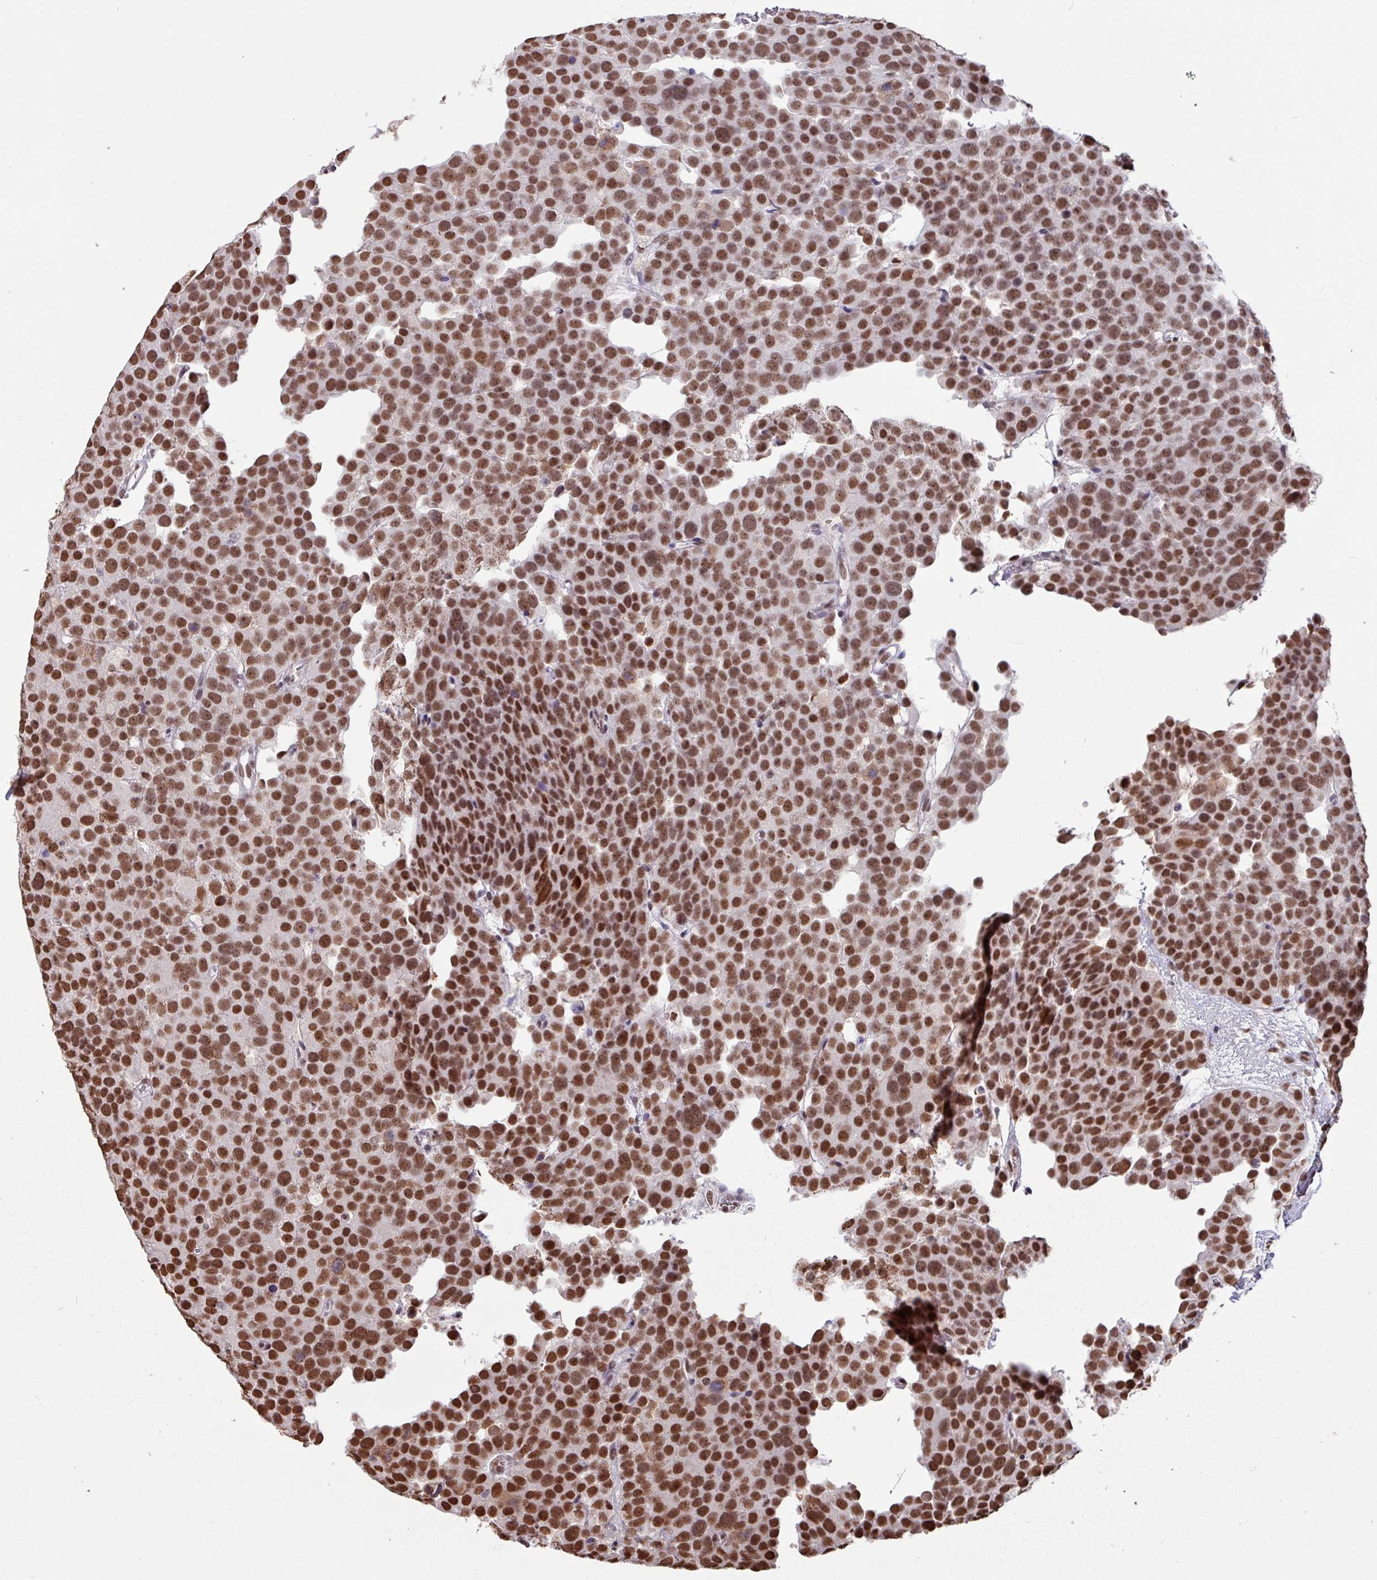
{"staining": {"intensity": "strong", "quantity": ">75%", "location": "nuclear"}, "tissue": "testis cancer", "cell_type": "Tumor cells", "image_type": "cancer", "snomed": [{"axis": "morphology", "description": "Seminoma, NOS"}, {"axis": "topography", "description": "Testis"}], "caption": "A high amount of strong nuclear expression is appreciated in approximately >75% of tumor cells in seminoma (testis) tissue.", "gene": "TDG", "patient": {"sex": "male", "age": 71}}